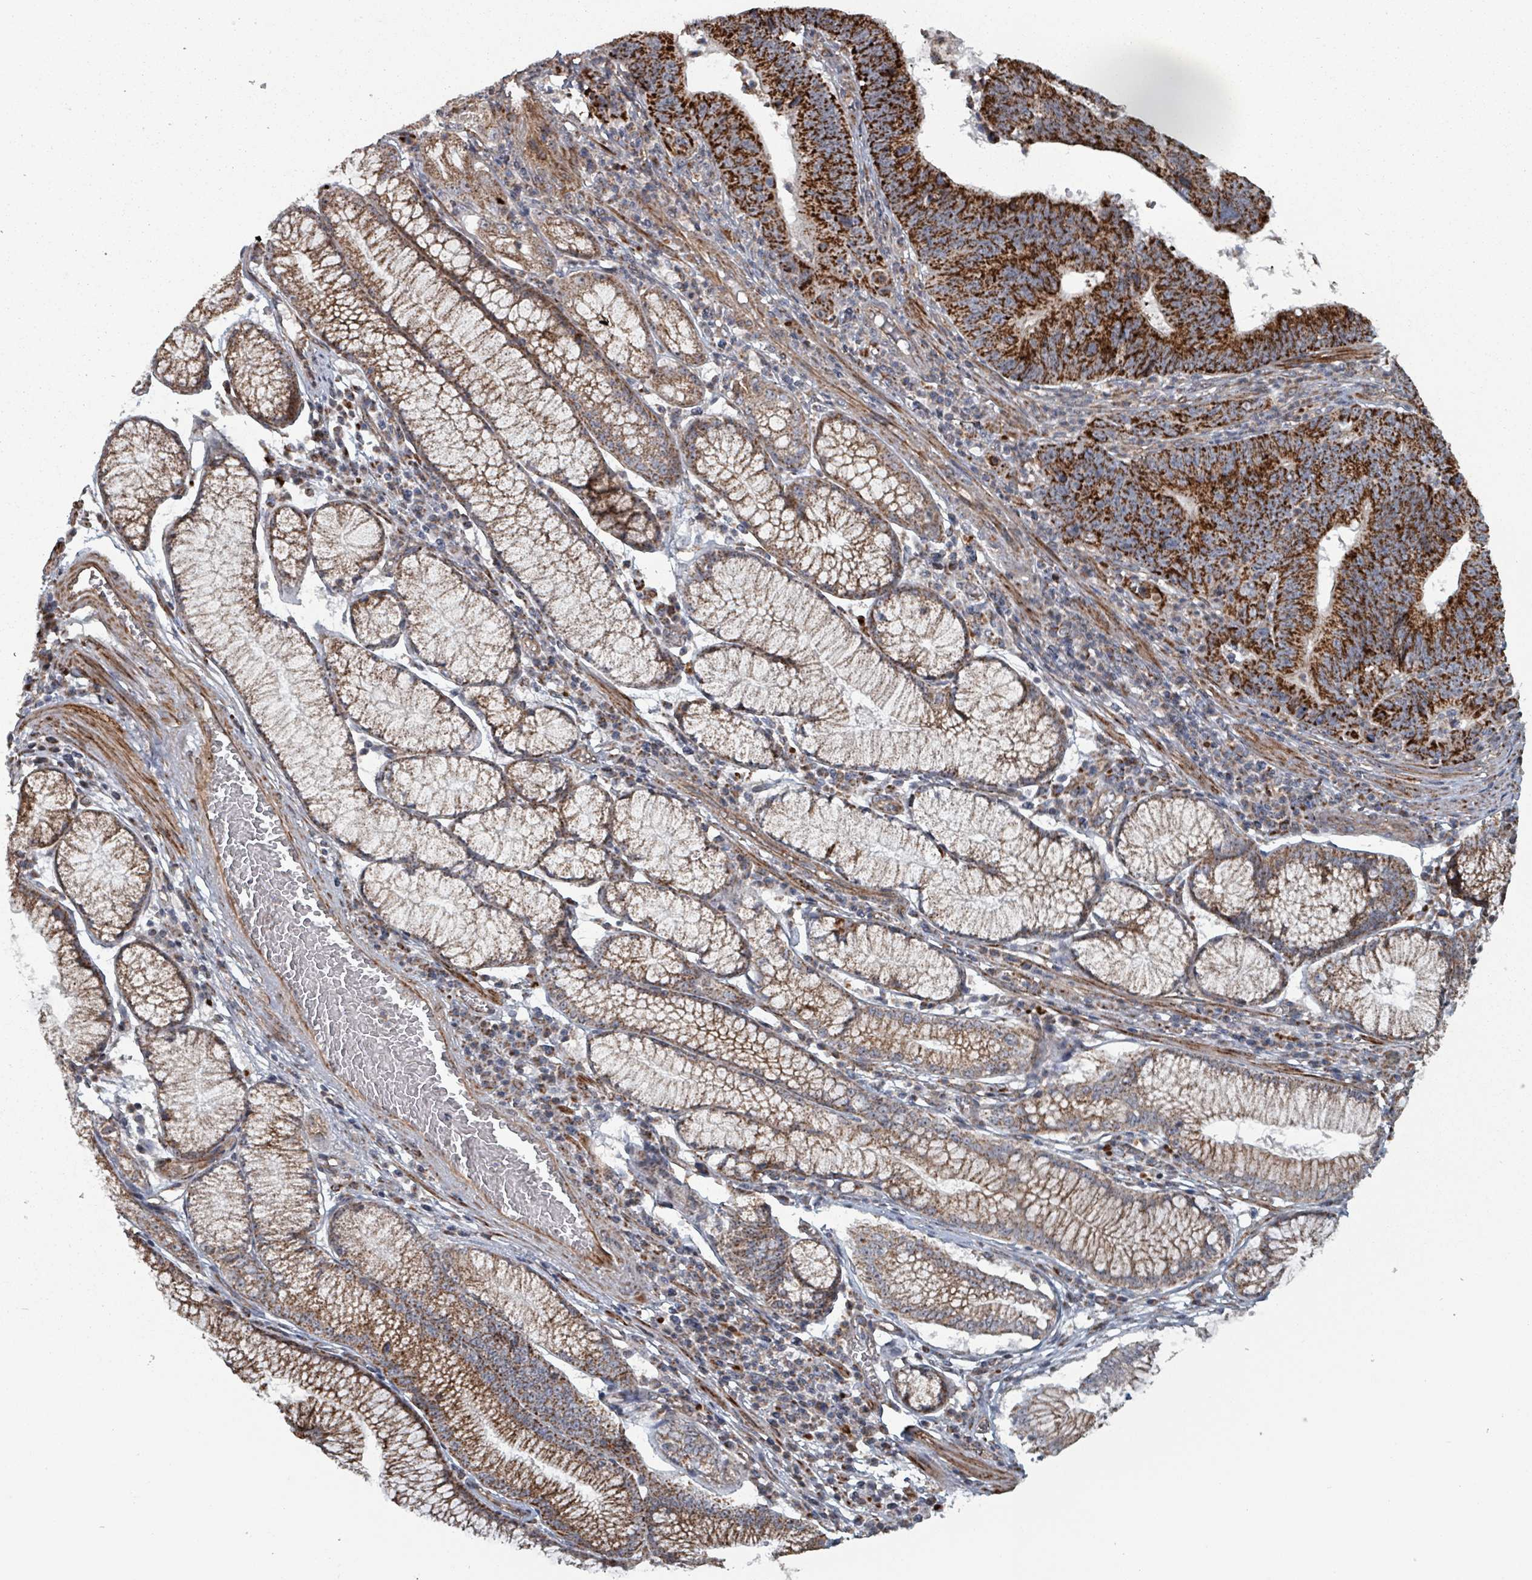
{"staining": {"intensity": "strong", "quantity": ">75%", "location": "cytoplasmic/membranous"}, "tissue": "stomach cancer", "cell_type": "Tumor cells", "image_type": "cancer", "snomed": [{"axis": "morphology", "description": "Adenocarcinoma, NOS"}, {"axis": "topography", "description": "Stomach"}], "caption": "Adenocarcinoma (stomach) stained with a protein marker shows strong staining in tumor cells.", "gene": "MRPL4", "patient": {"sex": "male", "age": 59}}